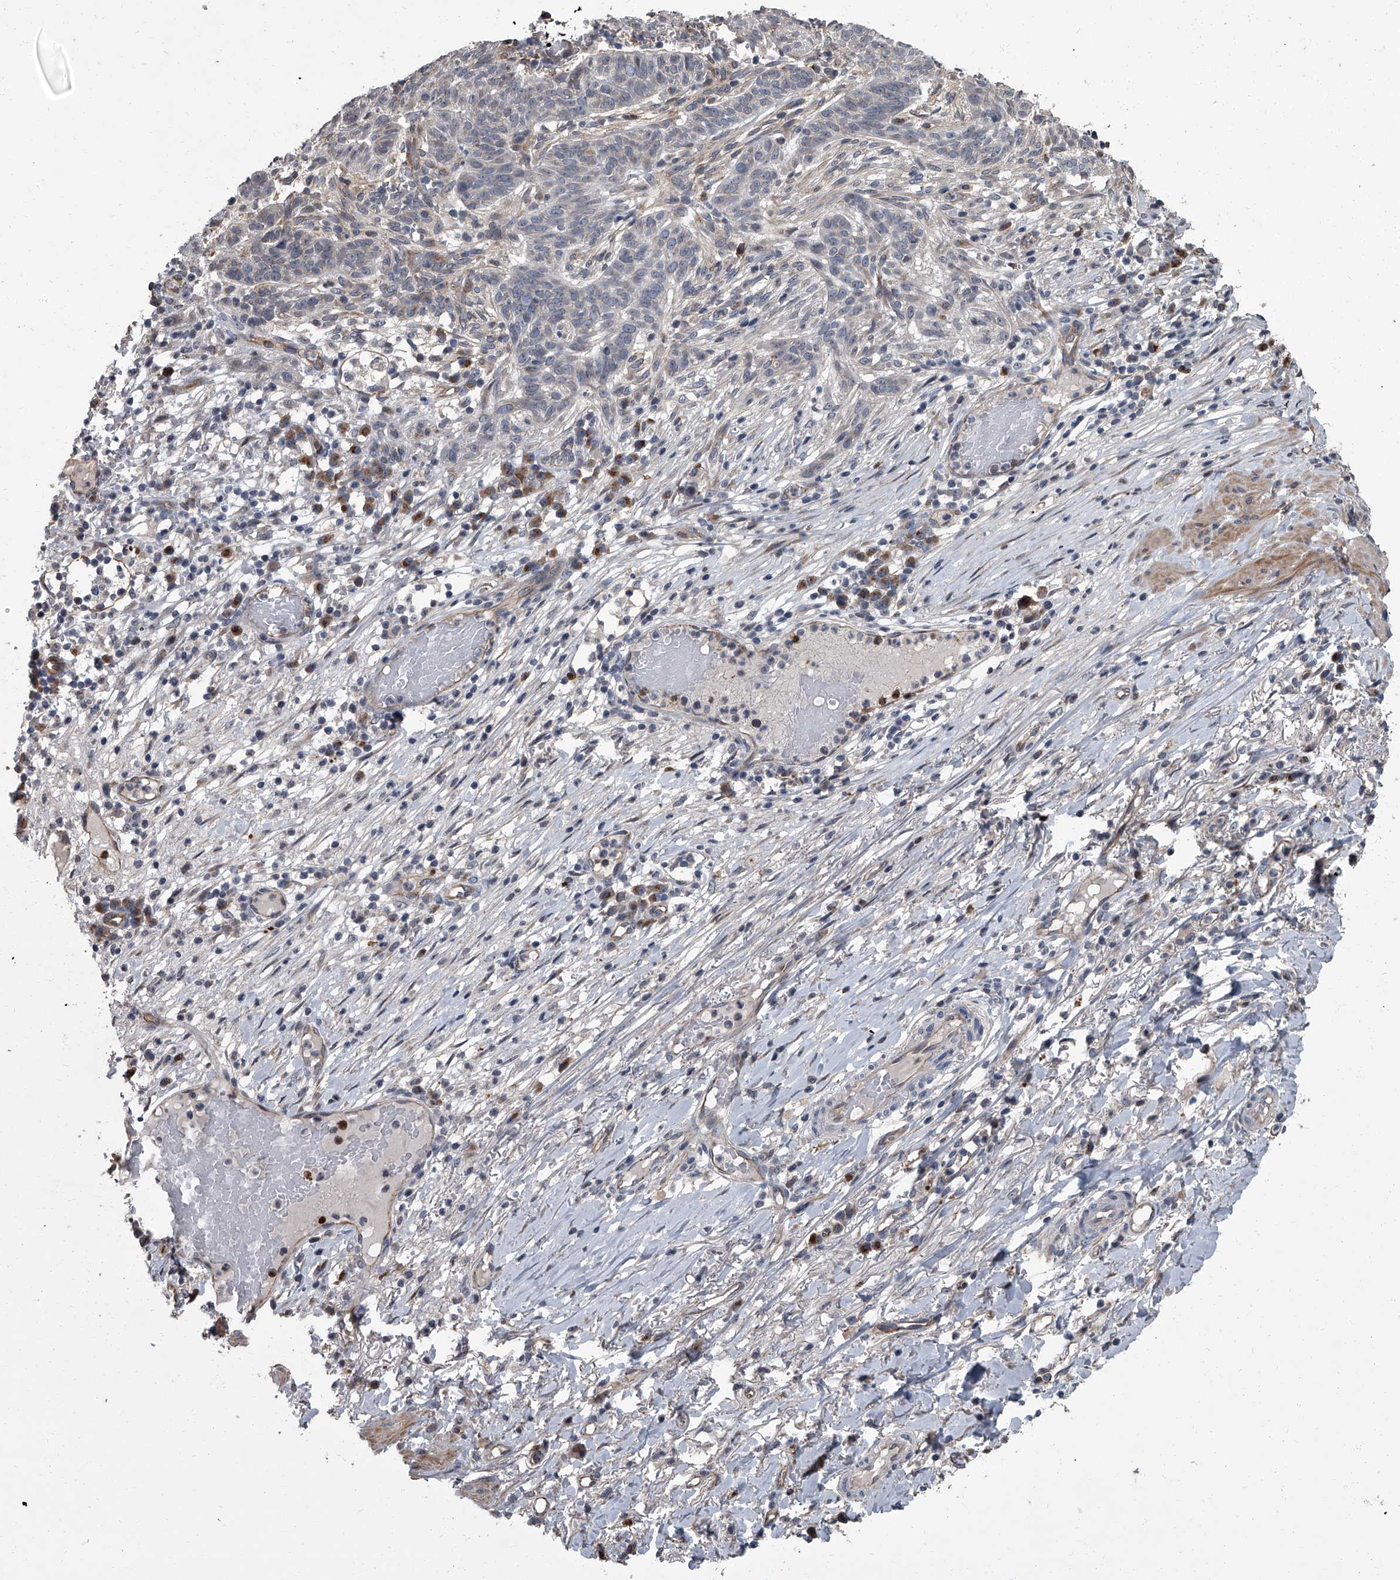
{"staining": {"intensity": "negative", "quantity": "none", "location": "none"}, "tissue": "skin cancer", "cell_type": "Tumor cells", "image_type": "cancer", "snomed": [{"axis": "morphology", "description": "Normal tissue, NOS"}, {"axis": "morphology", "description": "Basal cell carcinoma"}, {"axis": "topography", "description": "Skin"}], "caption": "This image is of skin basal cell carcinoma stained with immunohistochemistry to label a protein in brown with the nuclei are counter-stained blue. There is no expression in tumor cells.", "gene": "SIRT4", "patient": {"sex": "male", "age": 64}}